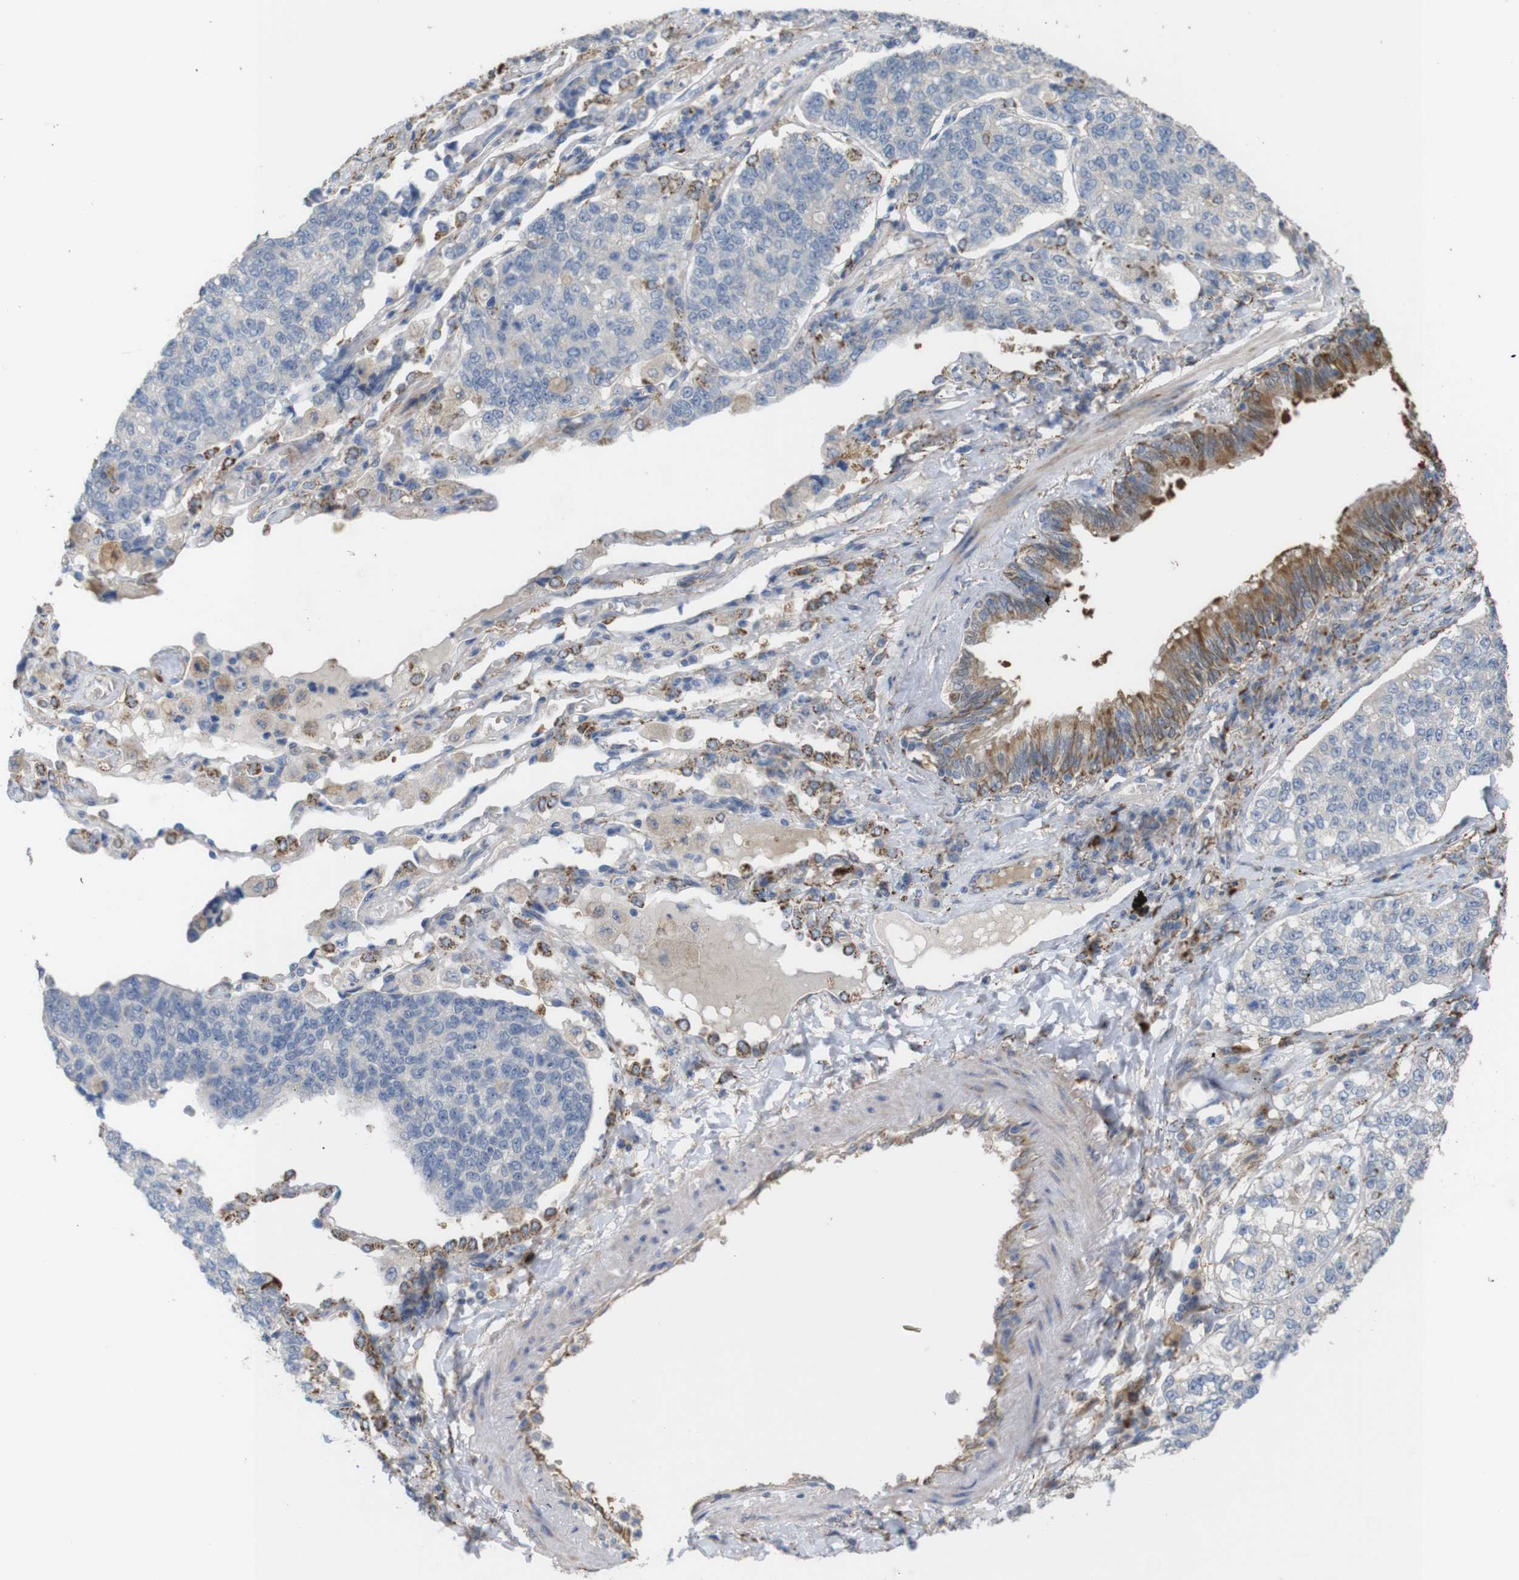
{"staining": {"intensity": "negative", "quantity": "none", "location": "none"}, "tissue": "lung cancer", "cell_type": "Tumor cells", "image_type": "cancer", "snomed": [{"axis": "morphology", "description": "Adenocarcinoma, NOS"}, {"axis": "topography", "description": "Lung"}], "caption": "Tumor cells are negative for brown protein staining in lung cancer.", "gene": "PTPRR", "patient": {"sex": "male", "age": 49}}